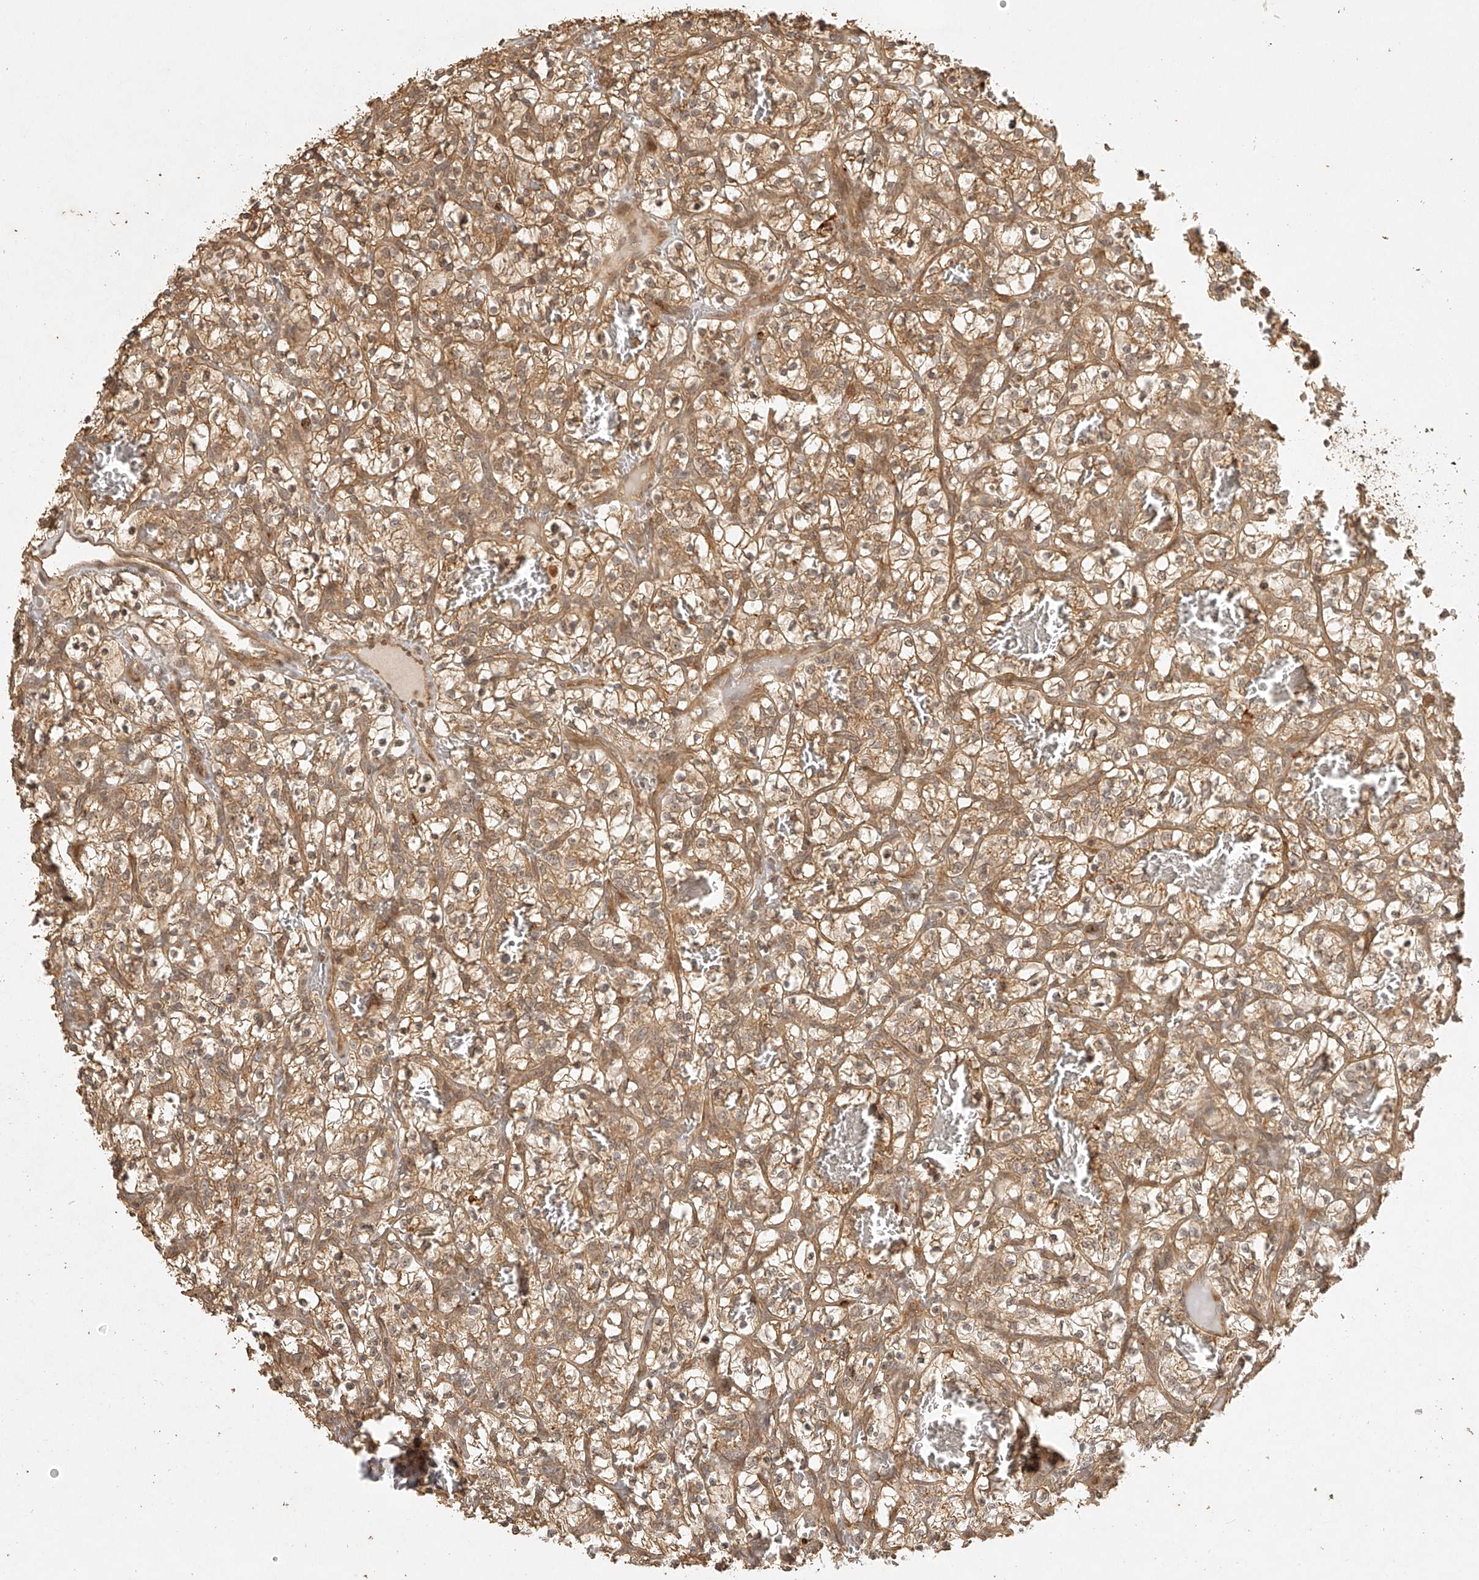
{"staining": {"intensity": "moderate", "quantity": ">75%", "location": "cytoplasmic/membranous"}, "tissue": "renal cancer", "cell_type": "Tumor cells", "image_type": "cancer", "snomed": [{"axis": "morphology", "description": "Adenocarcinoma, NOS"}, {"axis": "topography", "description": "Kidney"}], "caption": "The immunohistochemical stain highlights moderate cytoplasmic/membranous positivity in tumor cells of renal adenocarcinoma tissue. The protein is stained brown, and the nuclei are stained in blue (DAB (3,3'-diaminobenzidine) IHC with brightfield microscopy, high magnification).", "gene": "BCL2L11", "patient": {"sex": "female", "age": 57}}